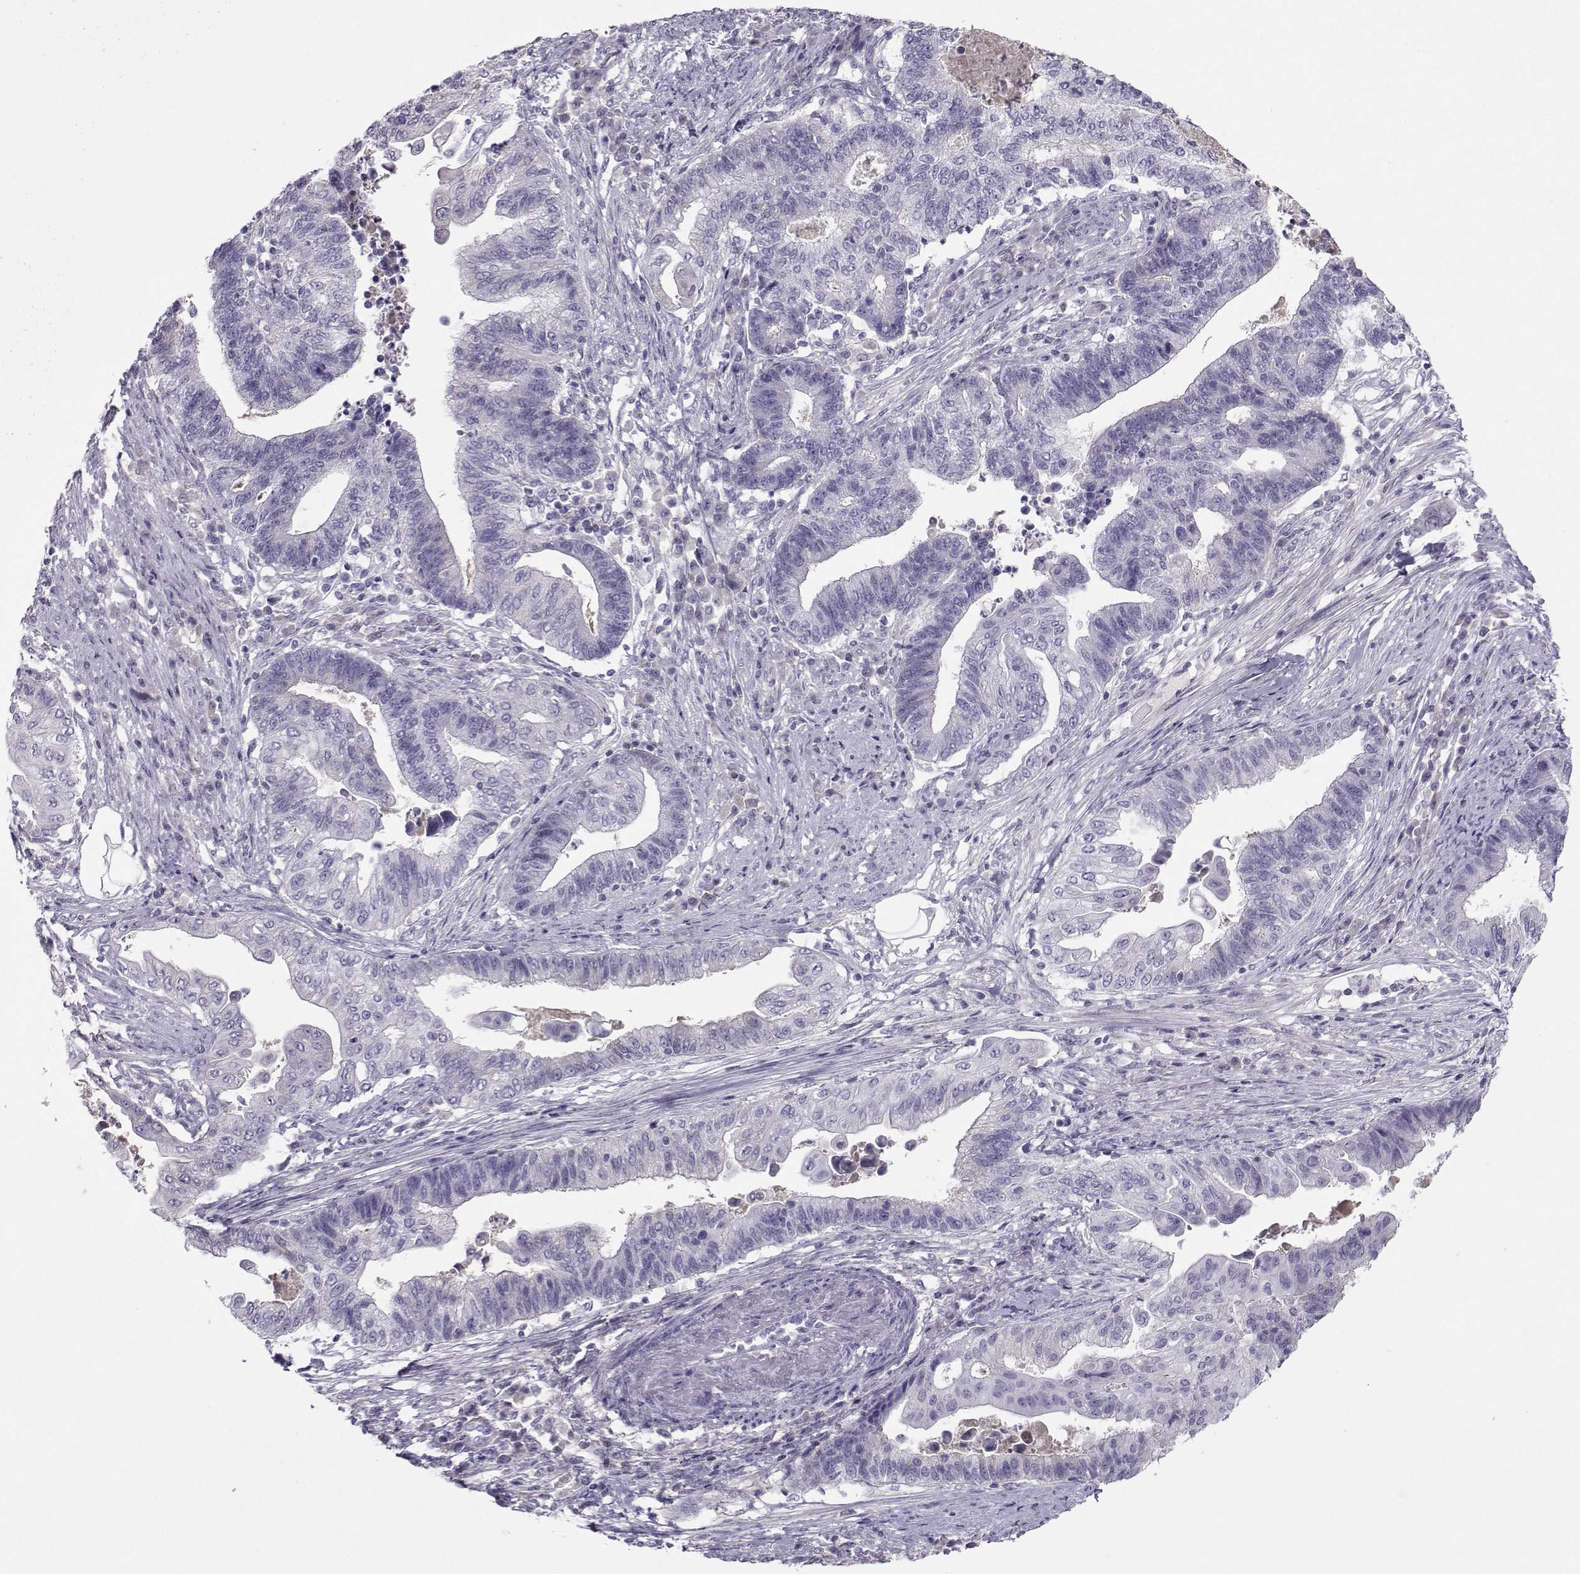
{"staining": {"intensity": "negative", "quantity": "none", "location": "none"}, "tissue": "endometrial cancer", "cell_type": "Tumor cells", "image_type": "cancer", "snomed": [{"axis": "morphology", "description": "Adenocarcinoma, NOS"}, {"axis": "topography", "description": "Uterus"}, {"axis": "topography", "description": "Endometrium"}], "caption": "Tumor cells are negative for brown protein staining in endometrial cancer.", "gene": "ARMC2", "patient": {"sex": "female", "age": 54}}